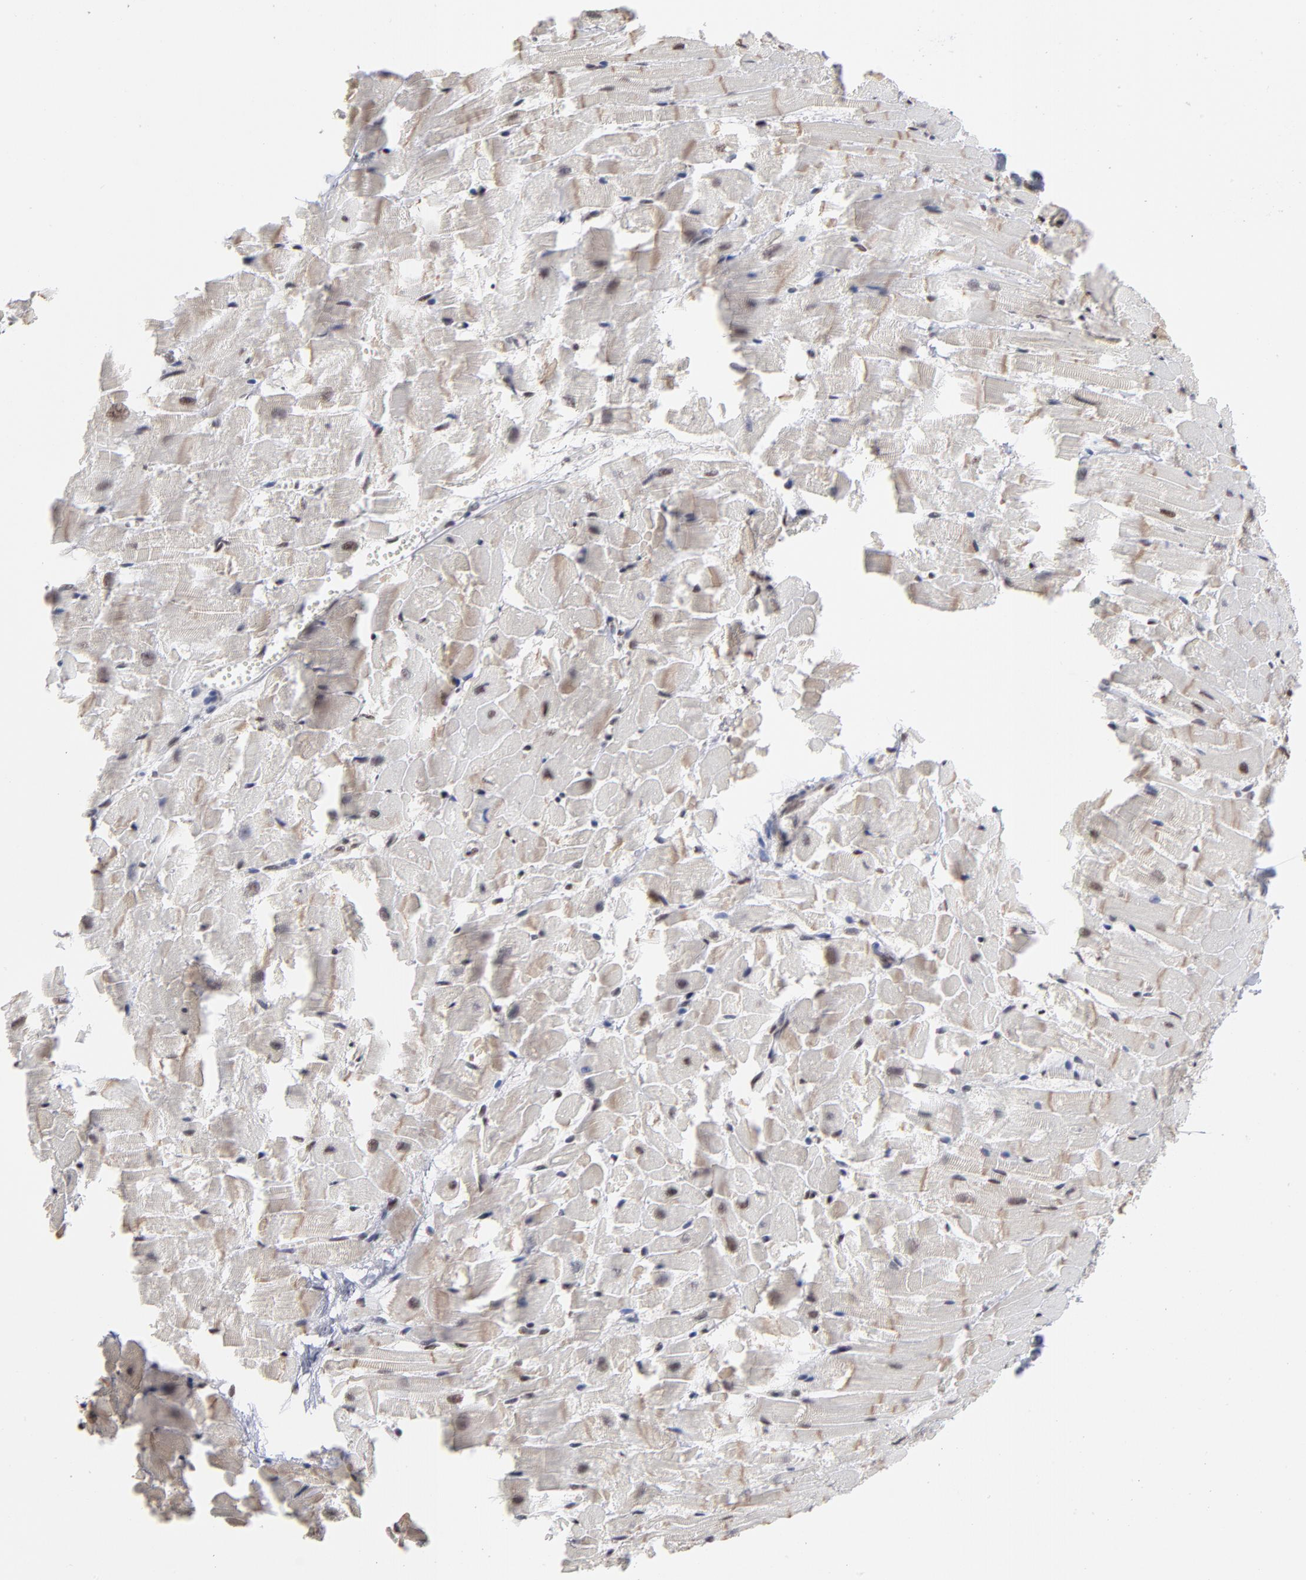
{"staining": {"intensity": "strong", "quantity": ">75%", "location": "cytoplasmic/membranous,nuclear"}, "tissue": "heart muscle", "cell_type": "Cardiomyocytes", "image_type": "normal", "snomed": [{"axis": "morphology", "description": "Normal tissue, NOS"}, {"axis": "topography", "description": "Heart"}], "caption": "Immunohistochemical staining of normal human heart muscle shows >75% levels of strong cytoplasmic/membranous,nuclear protein expression in approximately >75% of cardiomyocytes.", "gene": "ZNF3", "patient": {"sex": "female", "age": 19}}